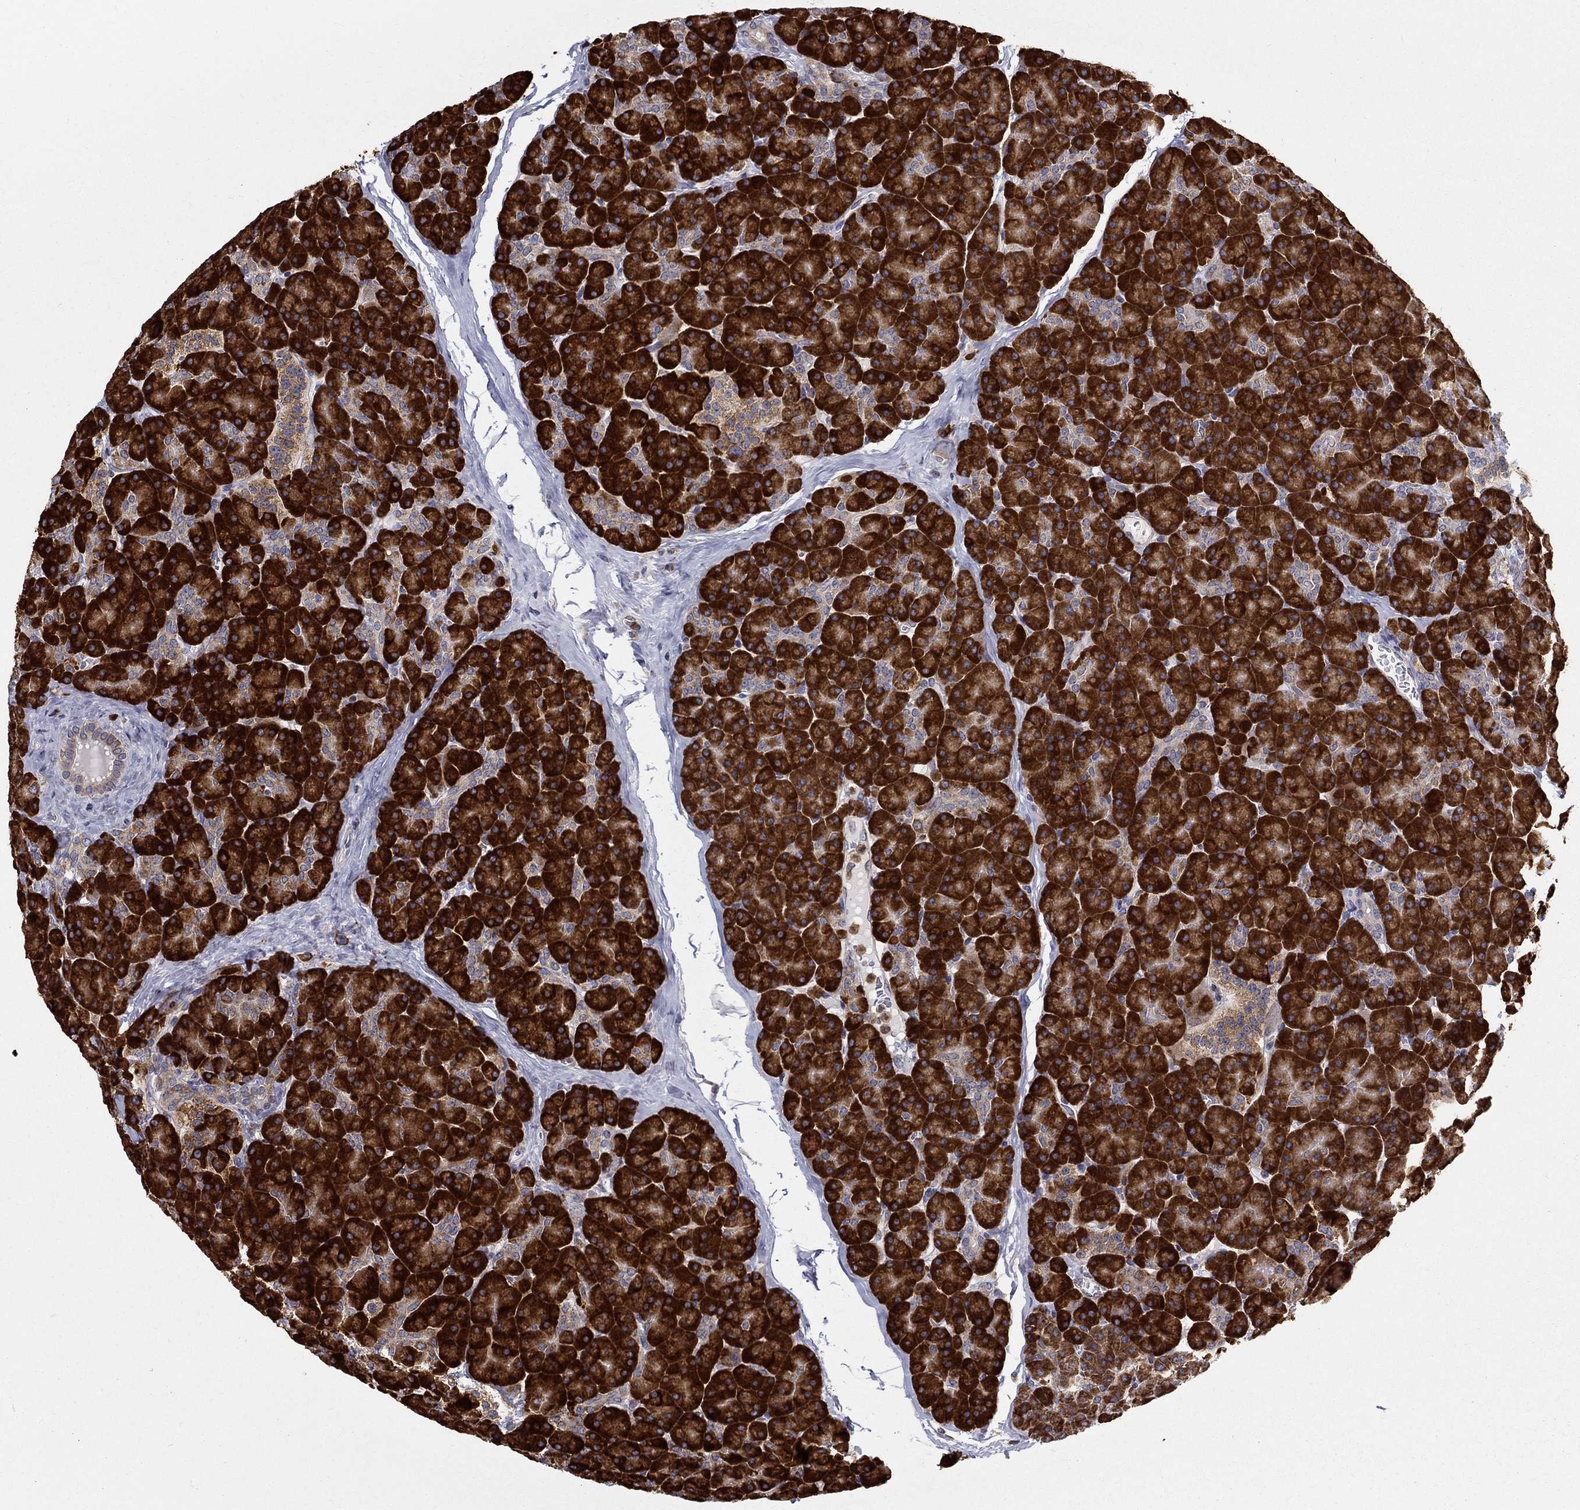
{"staining": {"intensity": "strong", "quantity": ">75%", "location": "cytoplasmic/membranous"}, "tissue": "pancreas", "cell_type": "Exocrine glandular cells", "image_type": "normal", "snomed": [{"axis": "morphology", "description": "Normal tissue, NOS"}, {"axis": "topography", "description": "Pancreas"}], "caption": "Strong cytoplasmic/membranous expression is appreciated in approximately >75% of exocrine glandular cells in unremarkable pancreas. (DAB IHC with brightfield microscopy, high magnification).", "gene": "PRDX4", "patient": {"sex": "female", "age": 44}}